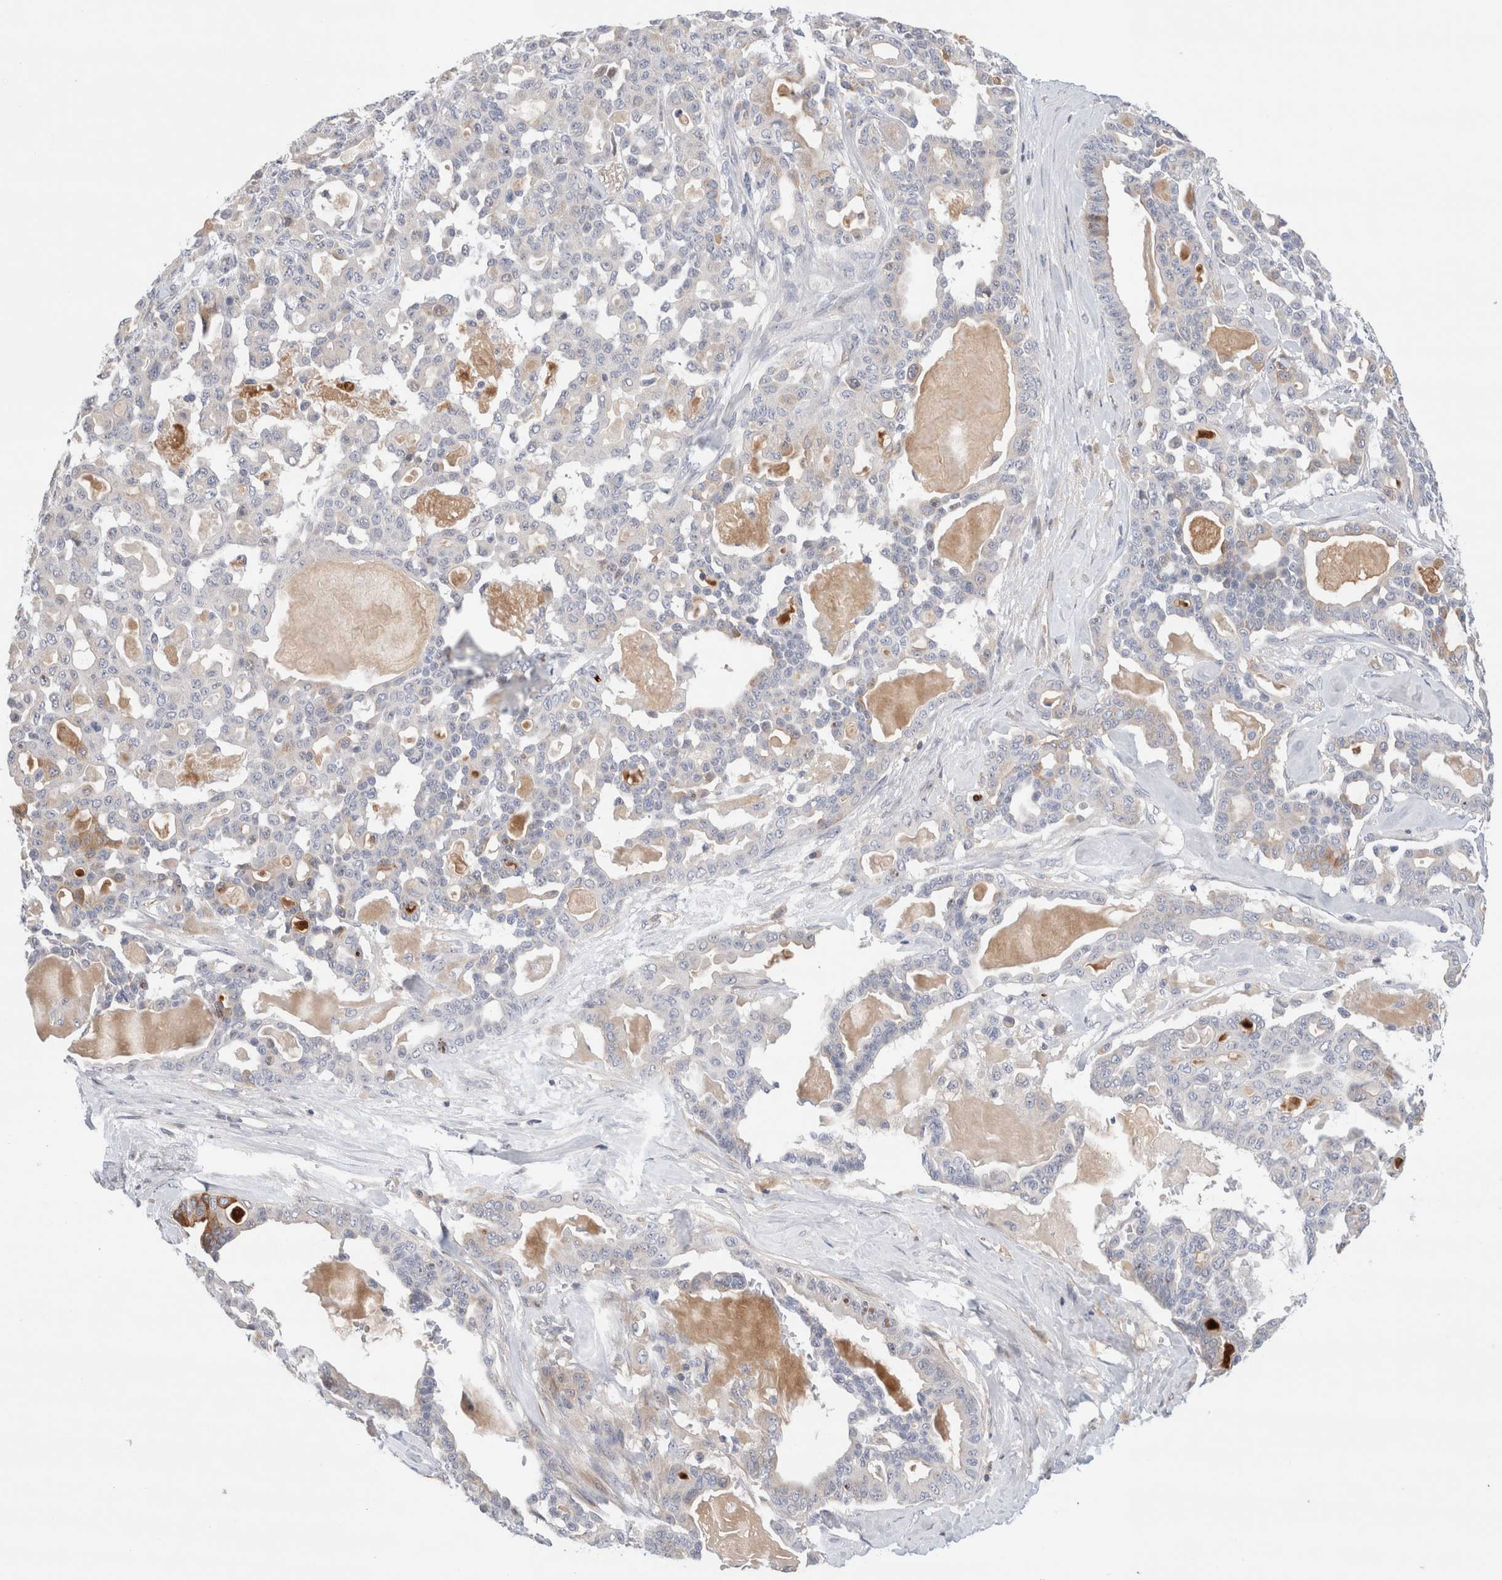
{"staining": {"intensity": "negative", "quantity": "none", "location": "none"}, "tissue": "pancreatic cancer", "cell_type": "Tumor cells", "image_type": "cancer", "snomed": [{"axis": "morphology", "description": "Adenocarcinoma, NOS"}, {"axis": "topography", "description": "Pancreas"}], "caption": "IHC image of adenocarcinoma (pancreatic) stained for a protein (brown), which reveals no expression in tumor cells. (Brightfield microscopy of DAB (3,3'-diaminobenzidine) immunohistochemistry at high magnification).", "gene": "ECHDC2", "patient": {"sex": "male", "age": 63}}